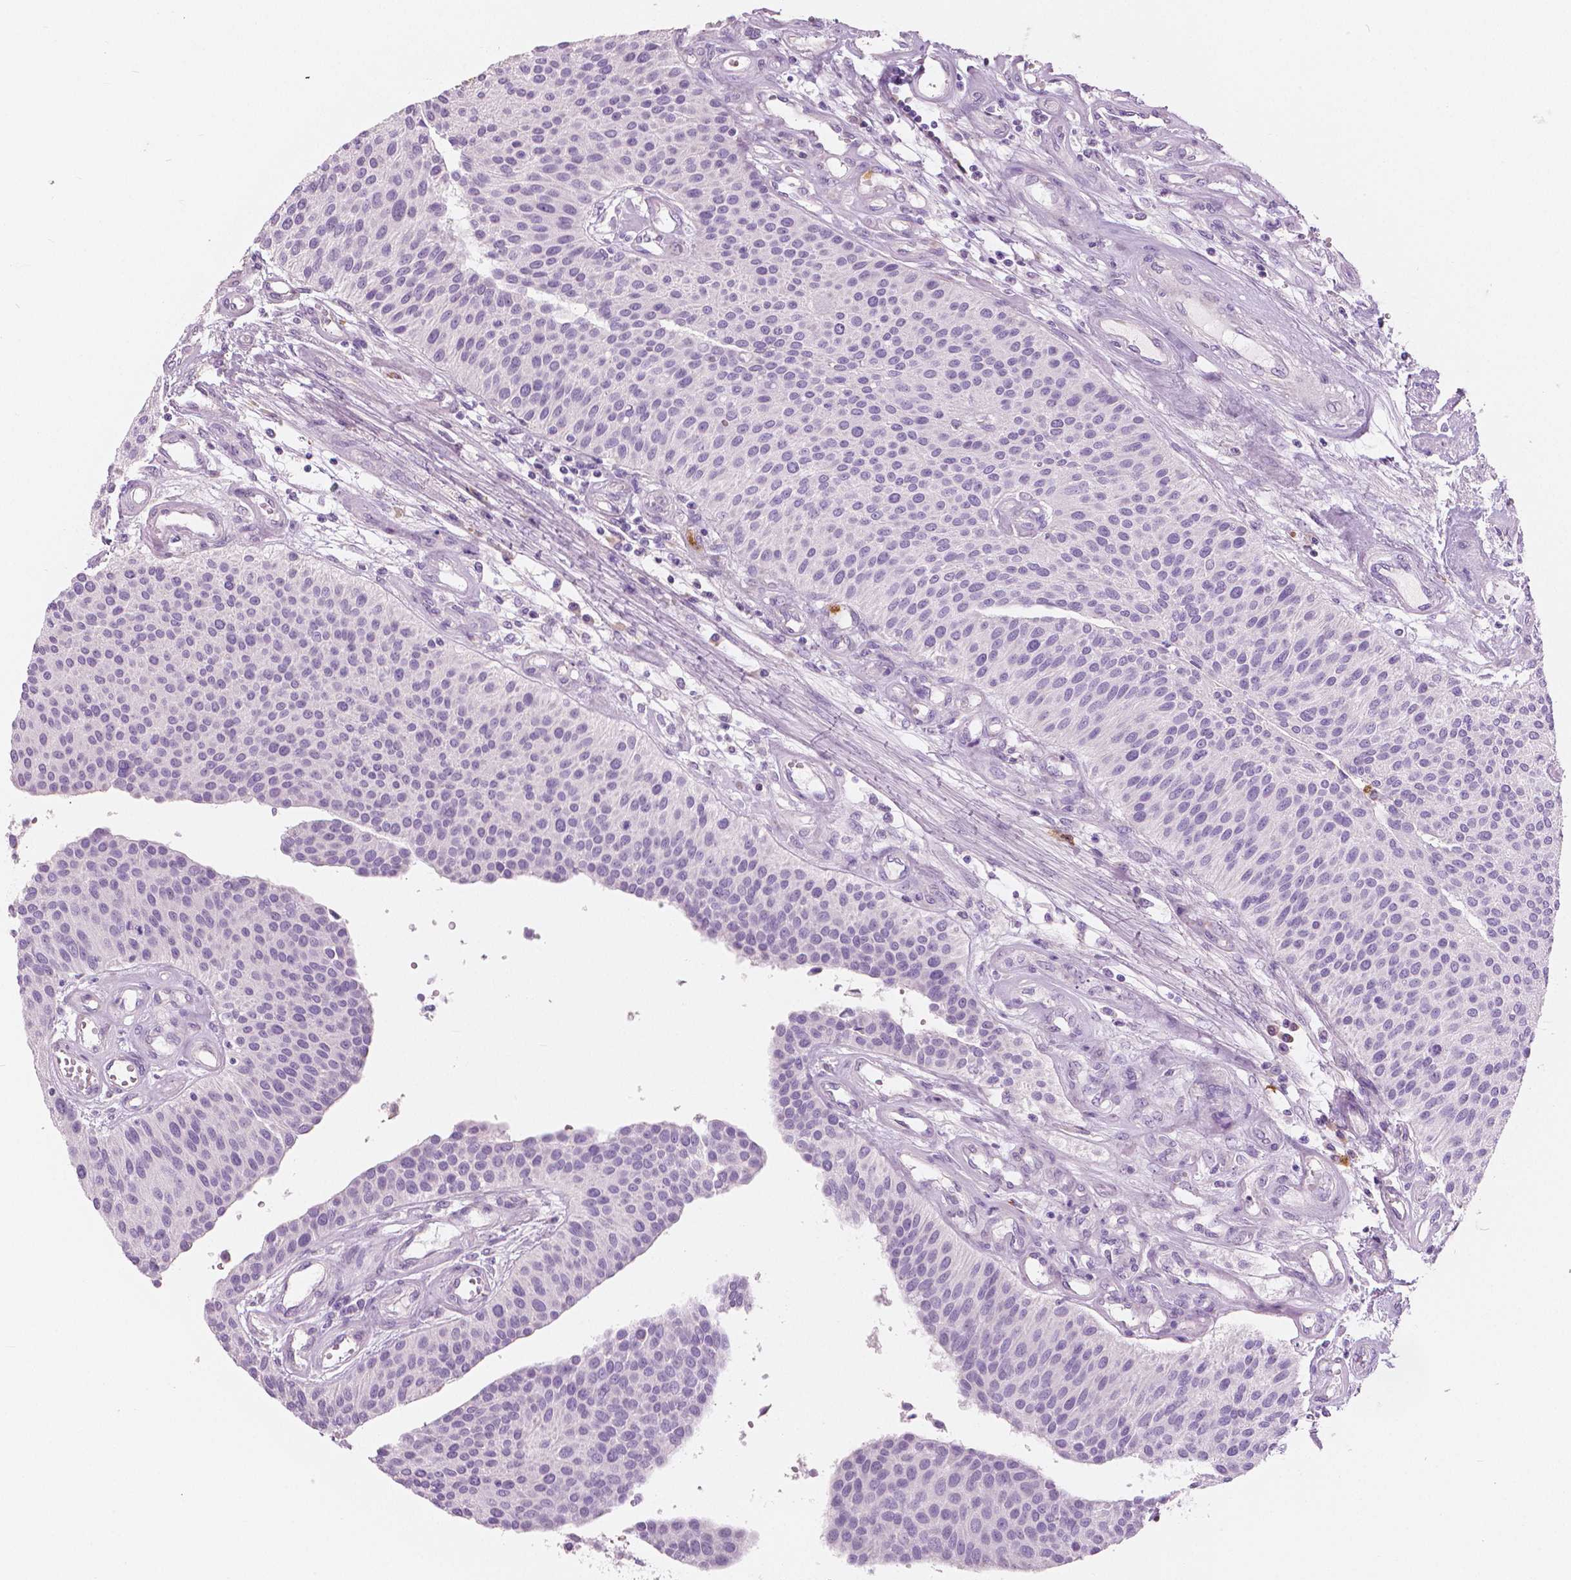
{"staining": {"intensity": "negative", "quantity": "none", "location": "none"}, "tissue": "urothelial cancer", "cell_type": "Tumor cells", "image_type": "cancer", "snomed": [{"axis": "morphology", "description": "Urothelial carcinoma, NOS"}, {"axis": "topography", "description": "Urinary bladder"}], "caption": "IHC image of urothelial cancer stained for a protein (brown), which shows no expression in tumor cells.", "gene": "CXCR2", "patient": {"sex": "male", "age": 55}}